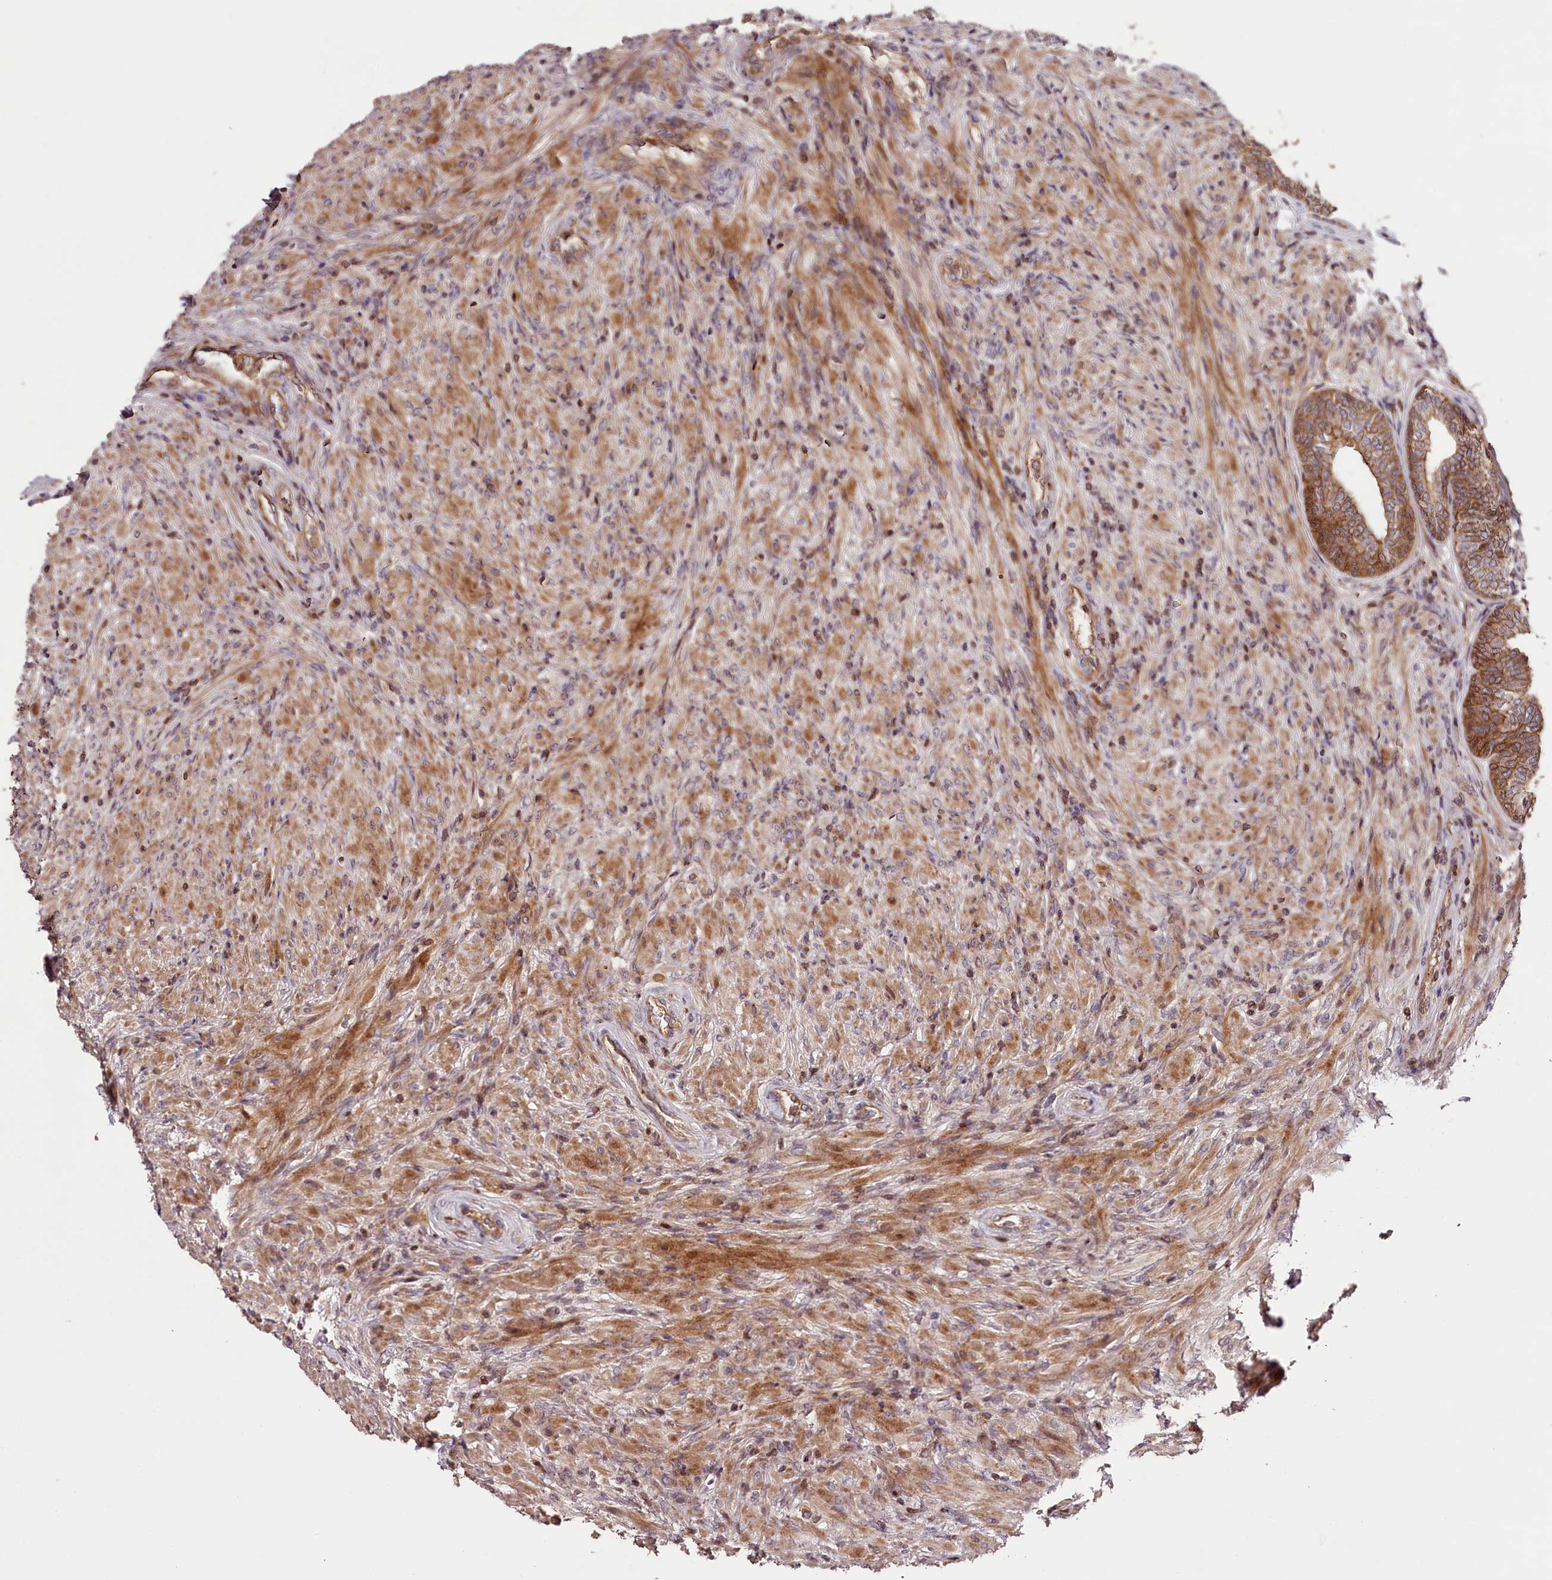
{"staining": {"intensity": "moderate", "quantity": ">75%", "location": "cytoplasmic/membranous,nuclear"}, "tissue": "prostate", "cell_type": "Glandular cells", "image_type": "normal", "snomed": [{"axis": "morphology", "description": "Normal tissue, NOS"}, {"axis": "topography", "description": "Prostate"}], "caption": "Prostate stained with DAB IHC displays medium levels of moderate cytoplasmic/membranous,nuclear positivity in about >75% of glandular cells.", "gene": "KIF14", "patient": {"sex": "male", "age": 76}}